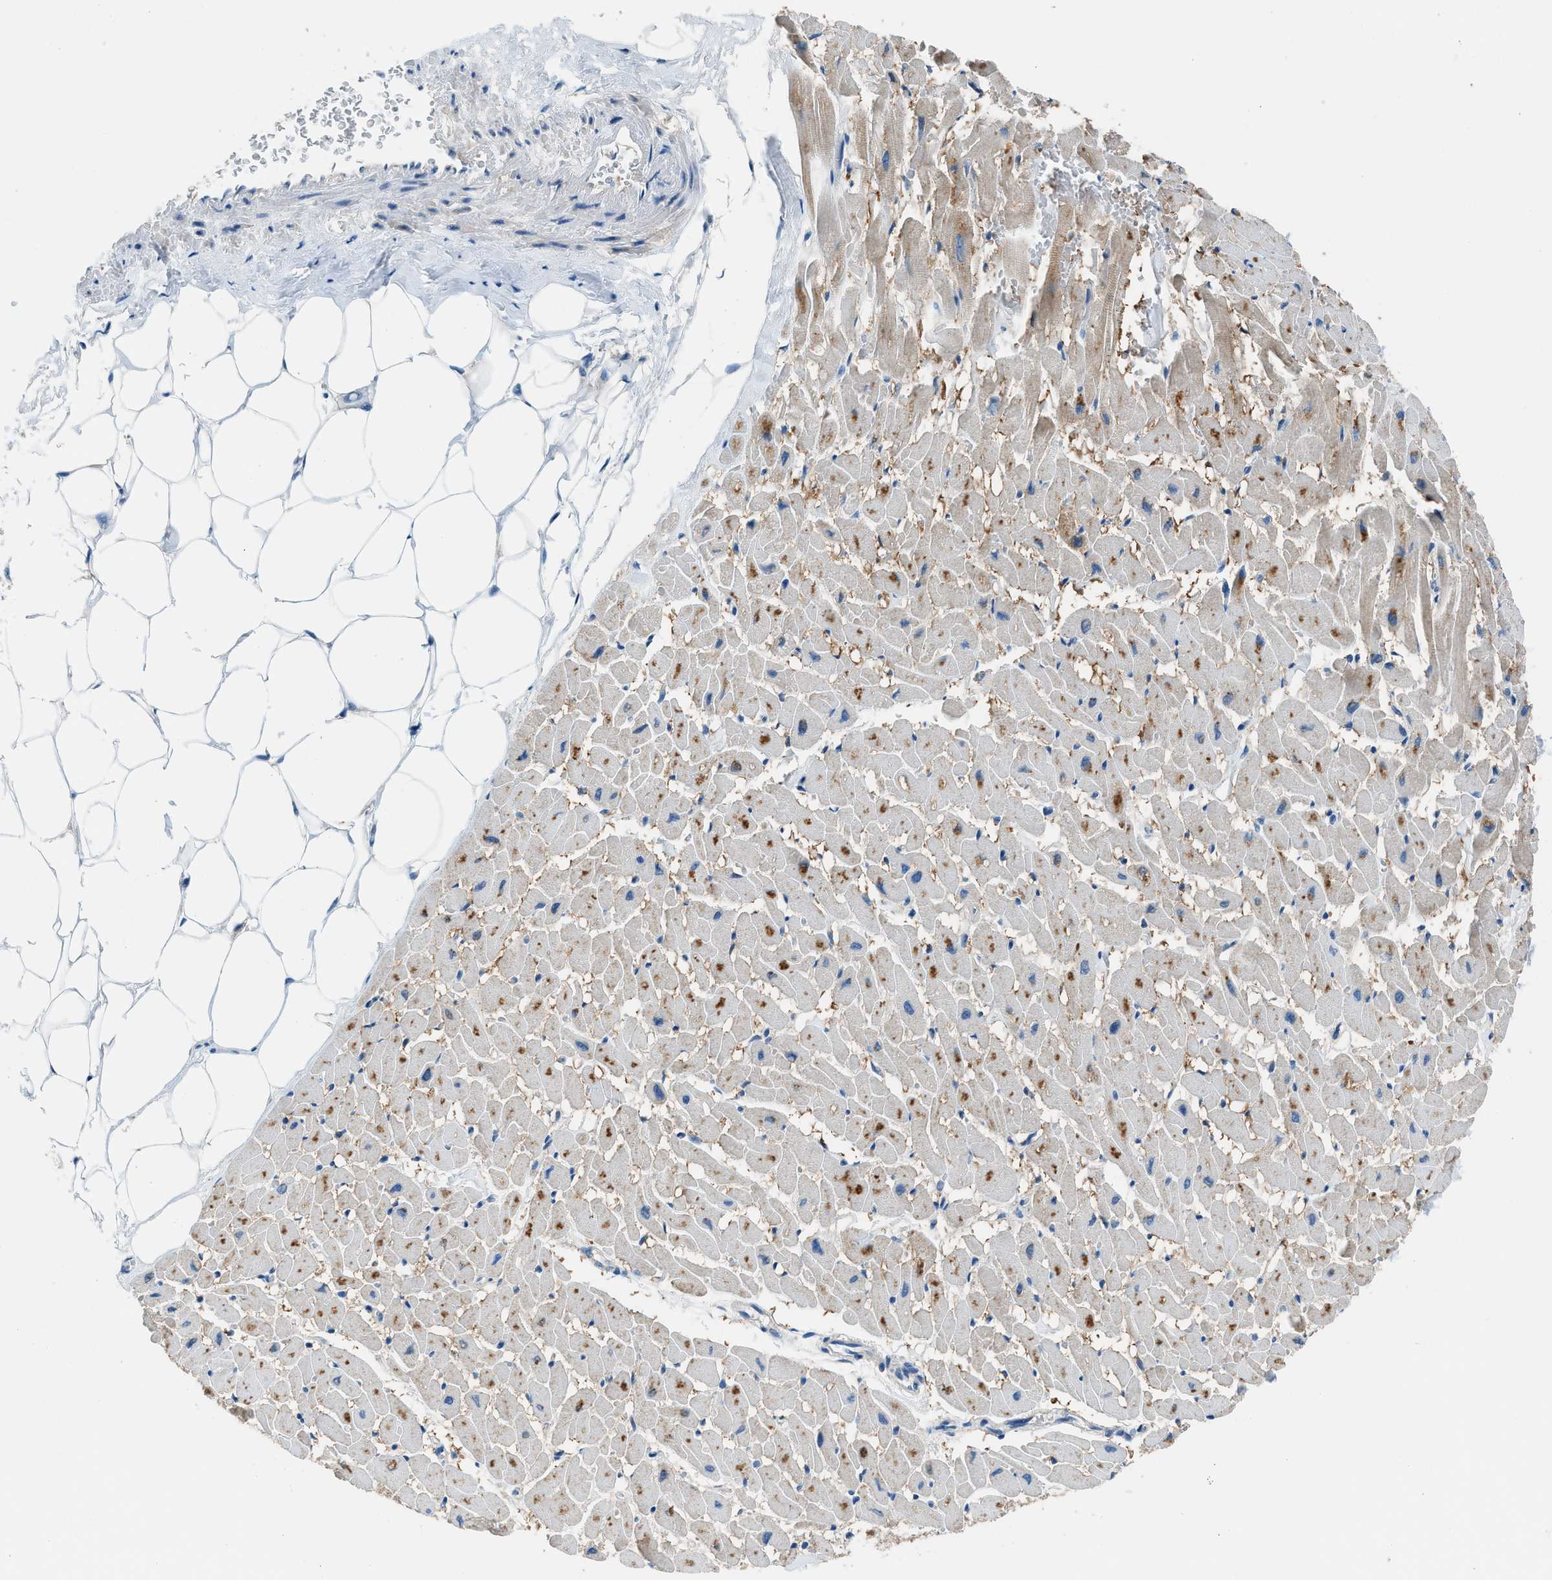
{"staining": {"intensity": "moderate", "quantity": "25%-75%", "location": "cytoplasmic/membranous"}, "tissue": "heart muscle", "cell_type": "Cardiomyocytes", "image_type": "normal", "snomed": [{"axis": "morphology", "description": "Normal tissue, NOS"}, {"axis": "topography", "description": "Heart"}], "caption": "Immunohistochemistry (IHC) histopathology image of unremarkable heart muscle: heart muscle stained using IHC displays medium levels of moderate protein expression localized specifically in the cytoplasmic/membranous of cardiomyocytes, appearing as a cytoplasmic/membranous brown color.", "gene": "ACP1", "patient": {"sex": "female", "age": 19}}